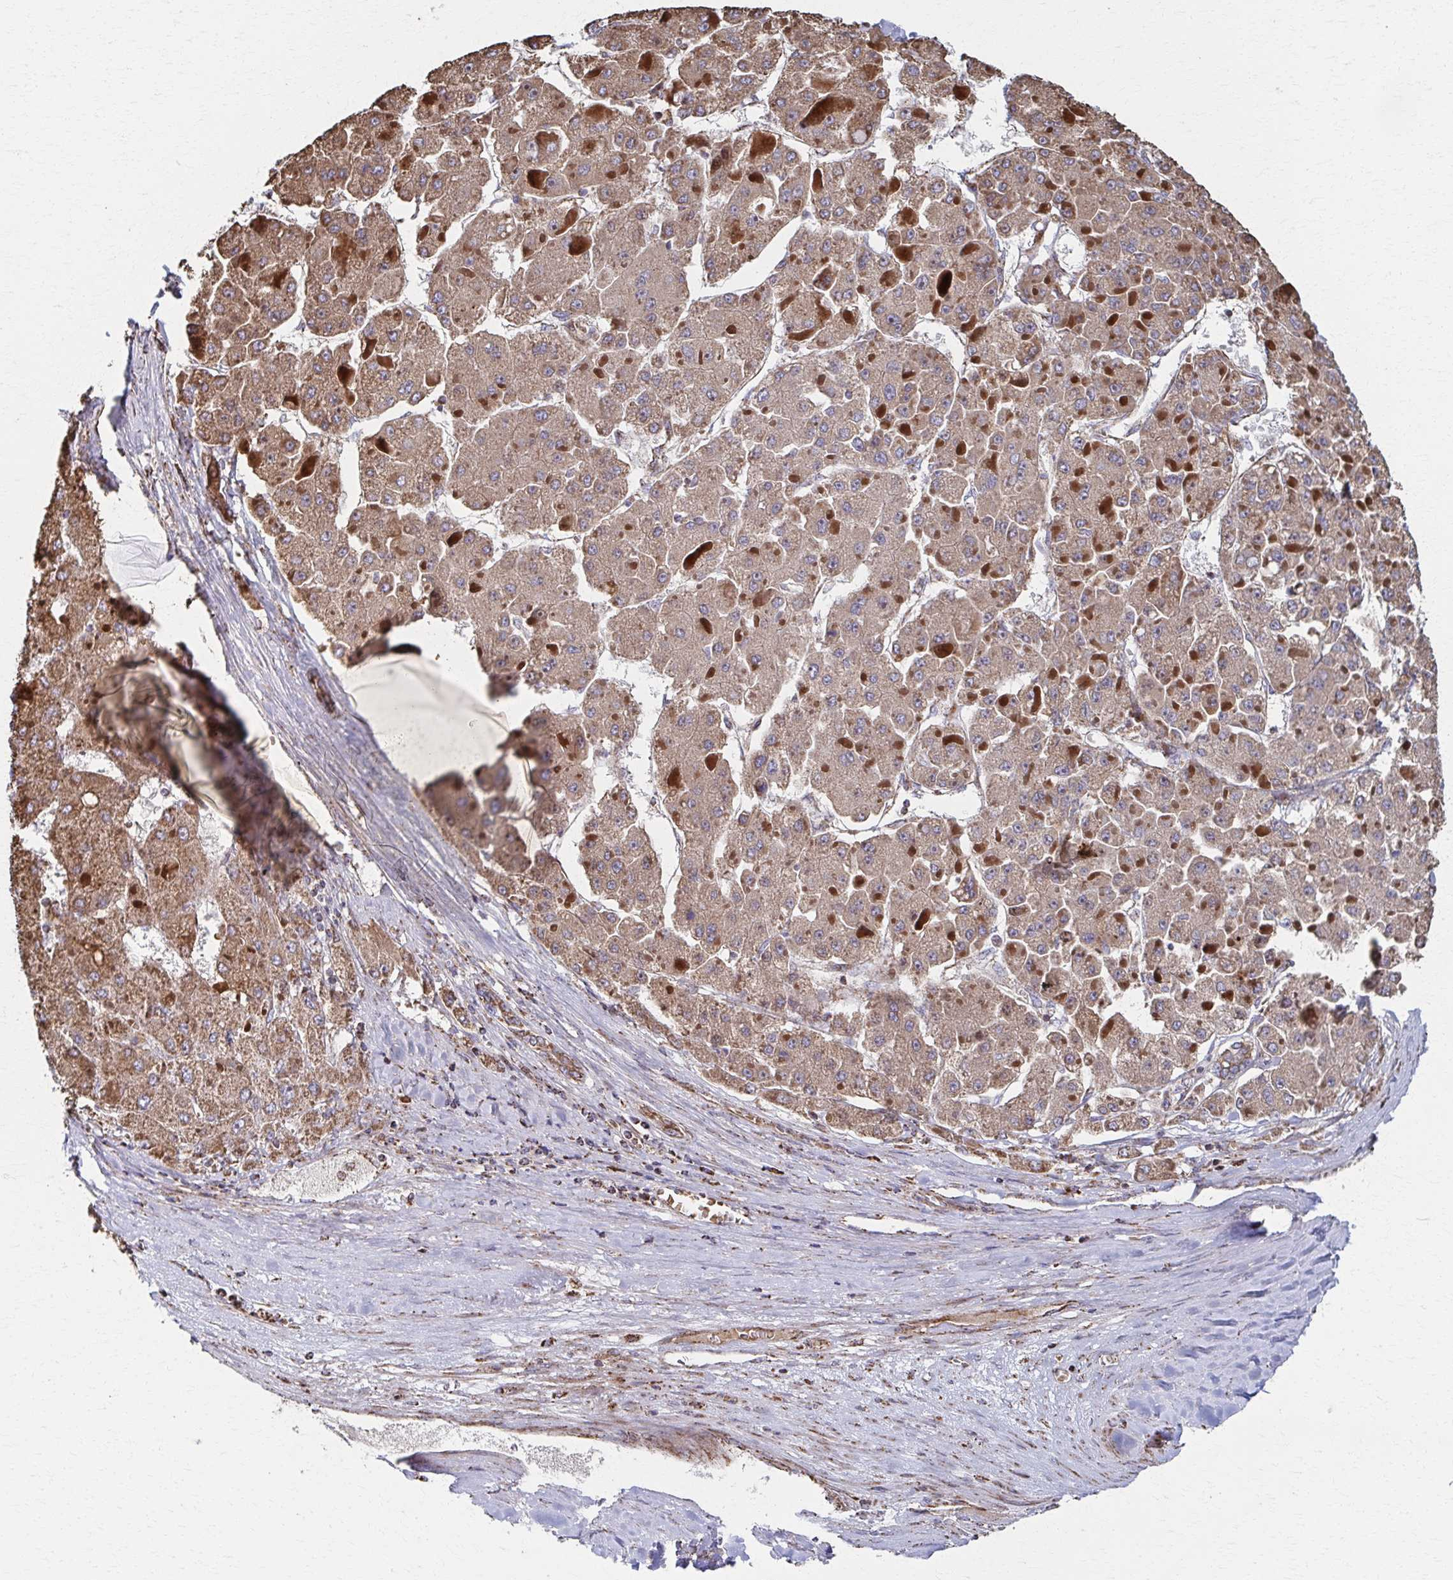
{"staining": {"intensity": "moderate", "quantity": ">75%", "location": "cytoplasmic/membranous"}, "tissue": "liver cancer", "cell_type": "Tumor cells", "image_type": "cancer", "snomed": [{"axis": "morphology", "description": "Carcinoma, Hepatocellular, NOS"}, {"axis": "topography", "description": "Liver"}], "caption": "DAB (3,3'-diaminobenzidine) immunohistochemical staining of hepatocellular carcinoma (liver) shows moderate cytoplasmic/membranous protein positivity in about >75% of tumor cells. (DAB IHC, brown staining for protein, blue staining for nuclei).", "gene": "SAT1", "patient": {"sex": "female", "age": 73}}